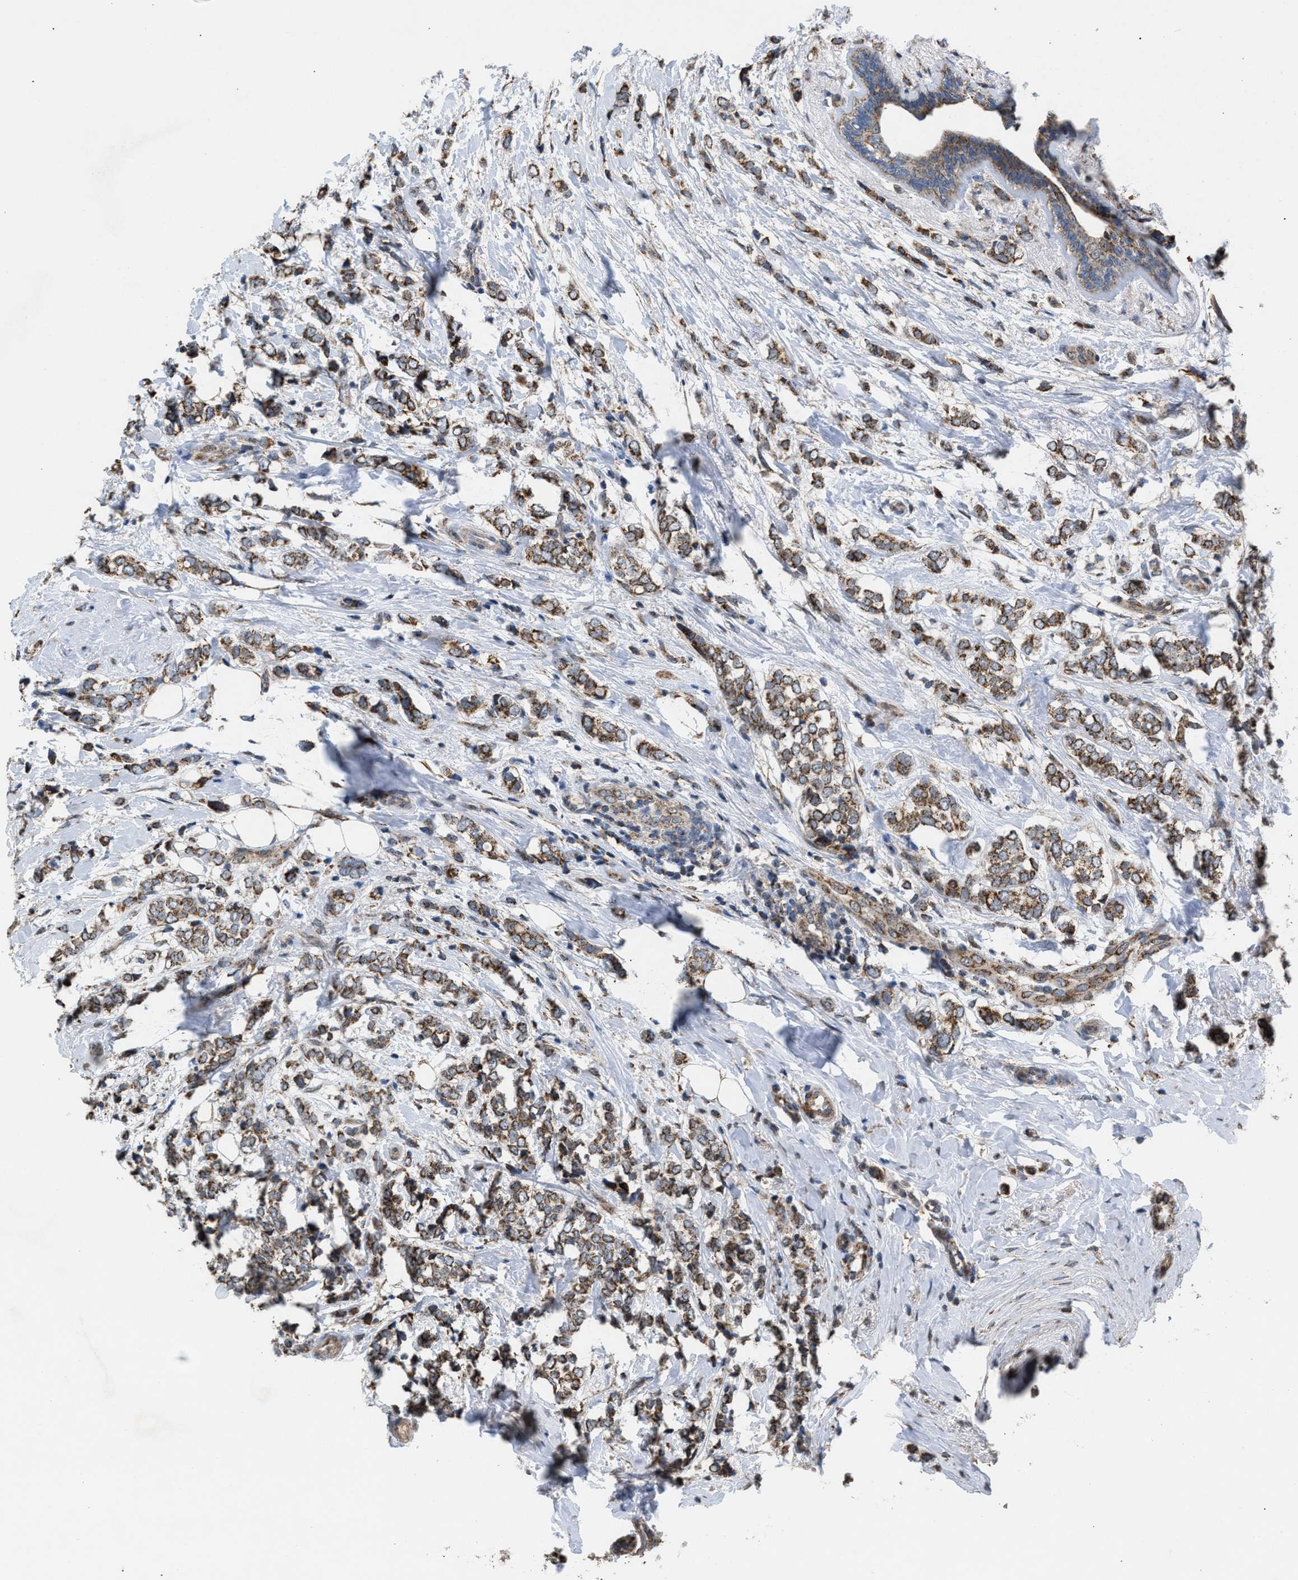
{"staining": {"intensity": "moderate", "quantity": ">75%", "location": "cytoplasmic/membranous"}, "tissue": "breast cancer", "cell_type": "Tumor cells", "image_type": "cancer", "snomed": [{"axis": "morphology", "description": "Normal tissue, NOS"}, {"axis": "morphology", "description": "Lobular carcinoma"}, {"axis": "topography", "description": "Breast"}], "caption": "This micrograph reveals immunohistochemistry (IHC) staining of human lobular carcinoma (breast), with medium moderate cytoplasmic/membranous staining in approximately >75% of tumor cells.", "gene": "TACO1", "patient": {"sex": "female", "age": 47}}